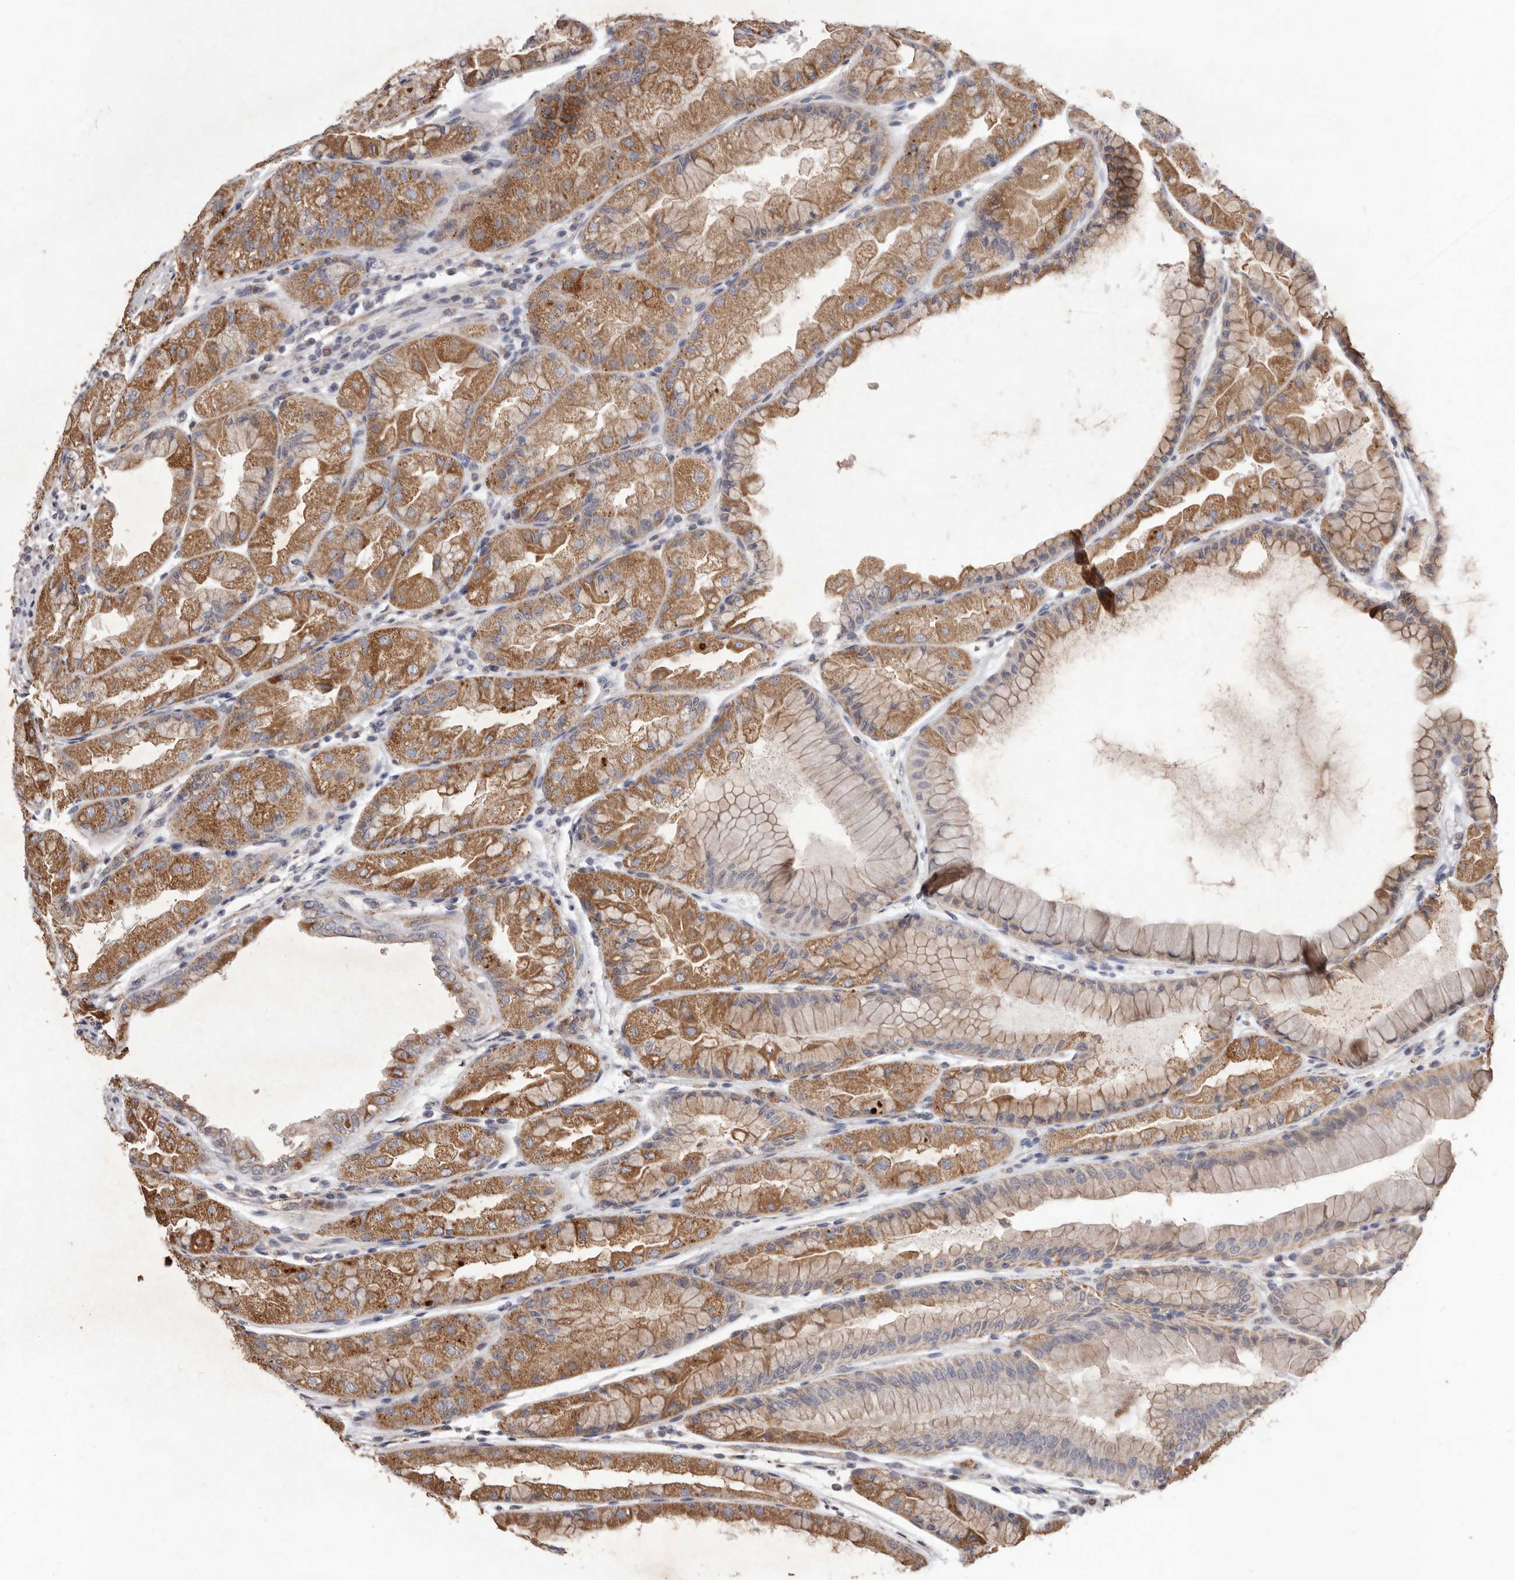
{"staining": {"intensity": "moderate", "quantity": ">75%", "location": "cytoplasmic/membranous"}, "tissue": "stomach", "cell_type": "Glandular cells", "image_type": "normal", "snomed": [{"axis": "morphology", "description": "Normal tissue, NOS"}, {"axis": "topography", "description": "Stomach, upper"}], "caption": "Immunohistochemical staining of unremarkable stomach reveals medium levels of moderate cytoplasmic/membranous expression in about >75% of glandular cells. Using DAB (brown) and hematoxylin (blue) stains, captured at high magnification using brightfield microscopy.", "gene": "CXCL14", "patient": {"sex": "male", "age": 47}}